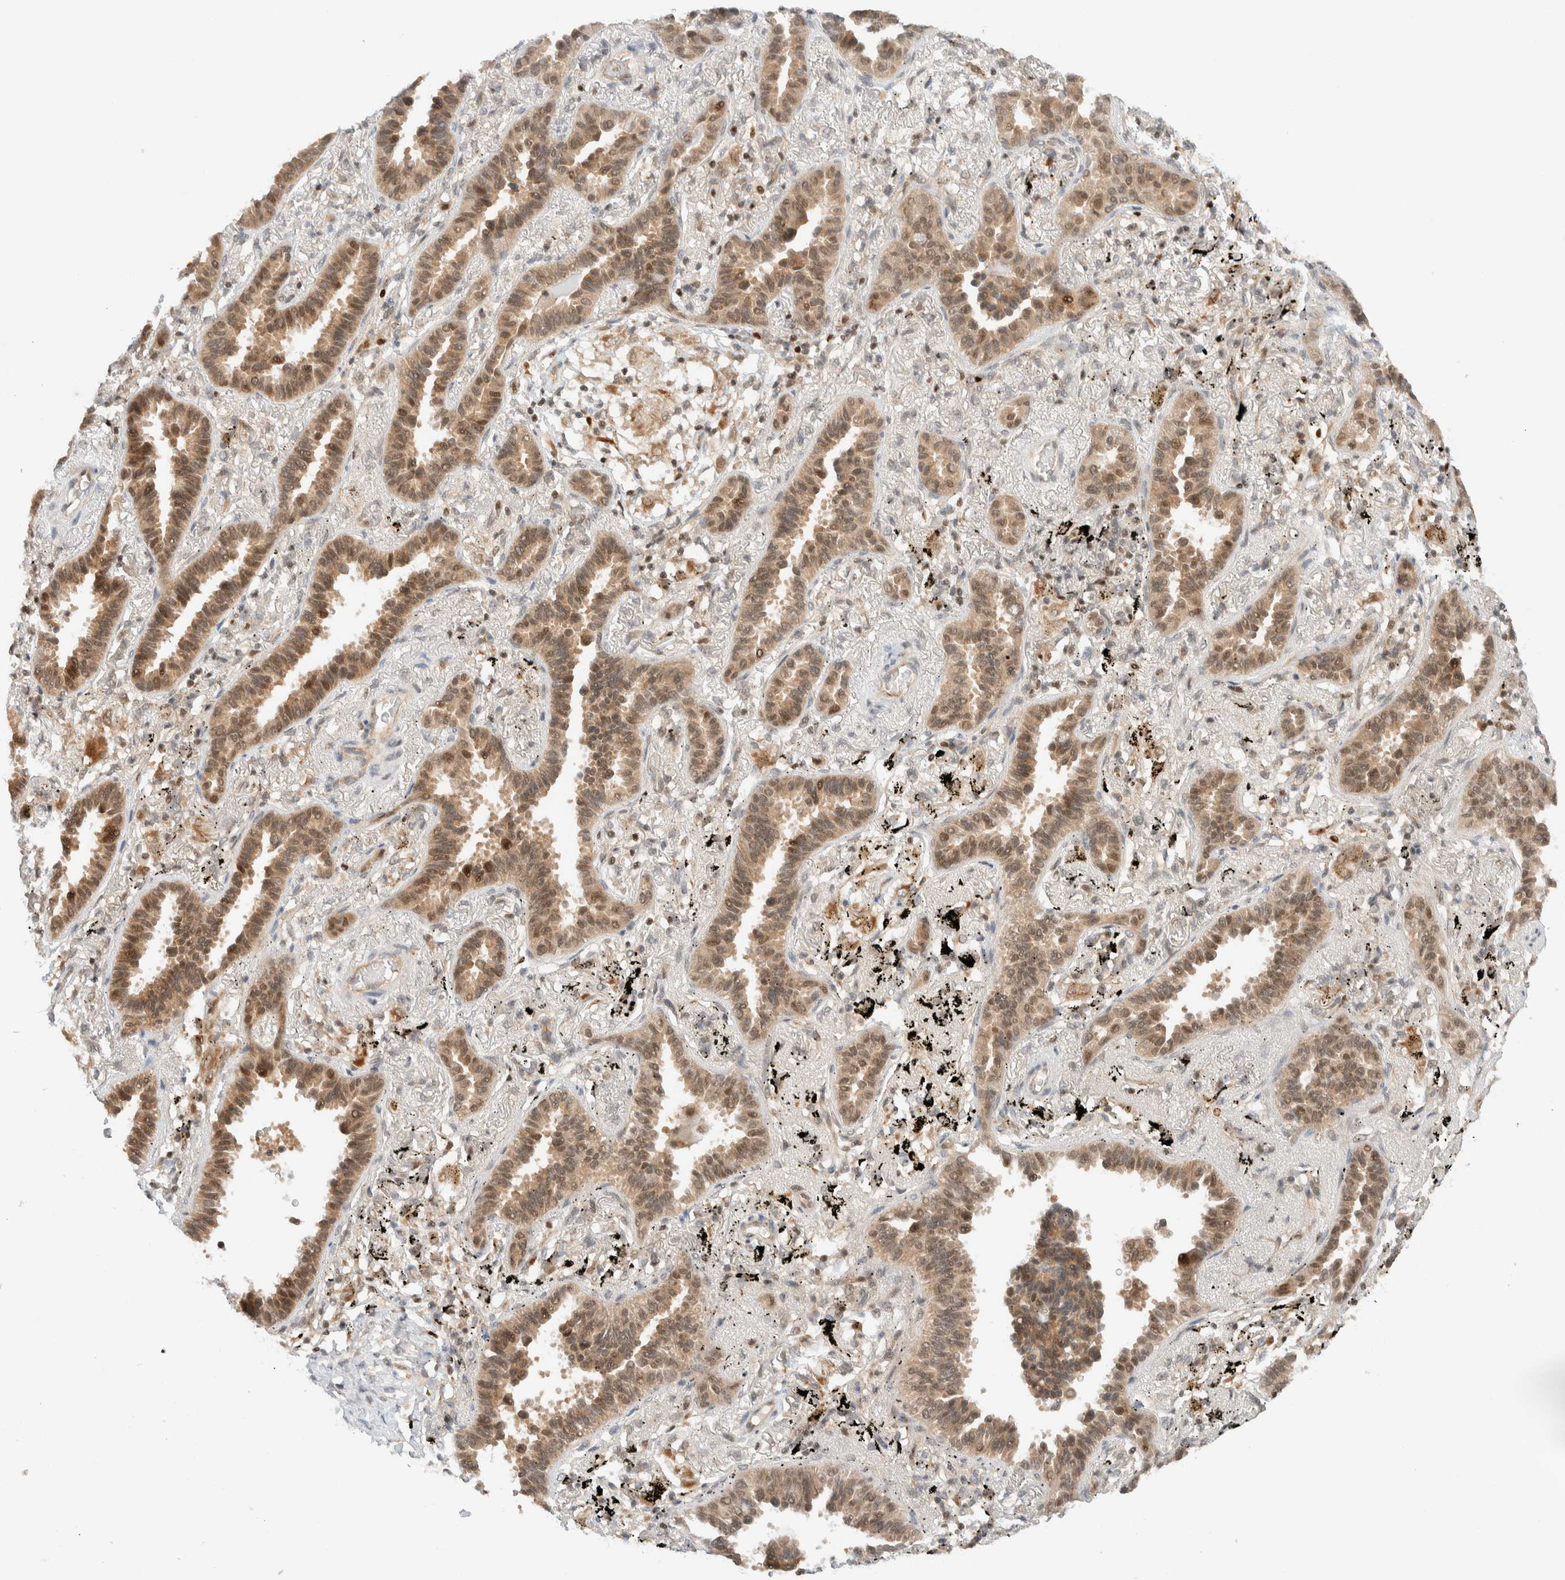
{"staining": {"intensity": "moderate", "quantity": ">75%", "location": "cytoplasmic/membranous,nuclear"}, "tissue": "lung cancer", "cell_type": "Tumor cells", "image_type": "cancer", "snomed": [{"axis": "morphology", "description": "Adenocarcinoma, NOS"}, {"axis": "topography", "description": "Lung"}], "caption": "About >75% of tumor cells in human lung cancer display moderate cytoplasmic/membranous and nuclear protein expression as visualized by brown immunohistochemical staining.", "gene": "C8orf76", "patient": {"sex": "male", "age": 59}}